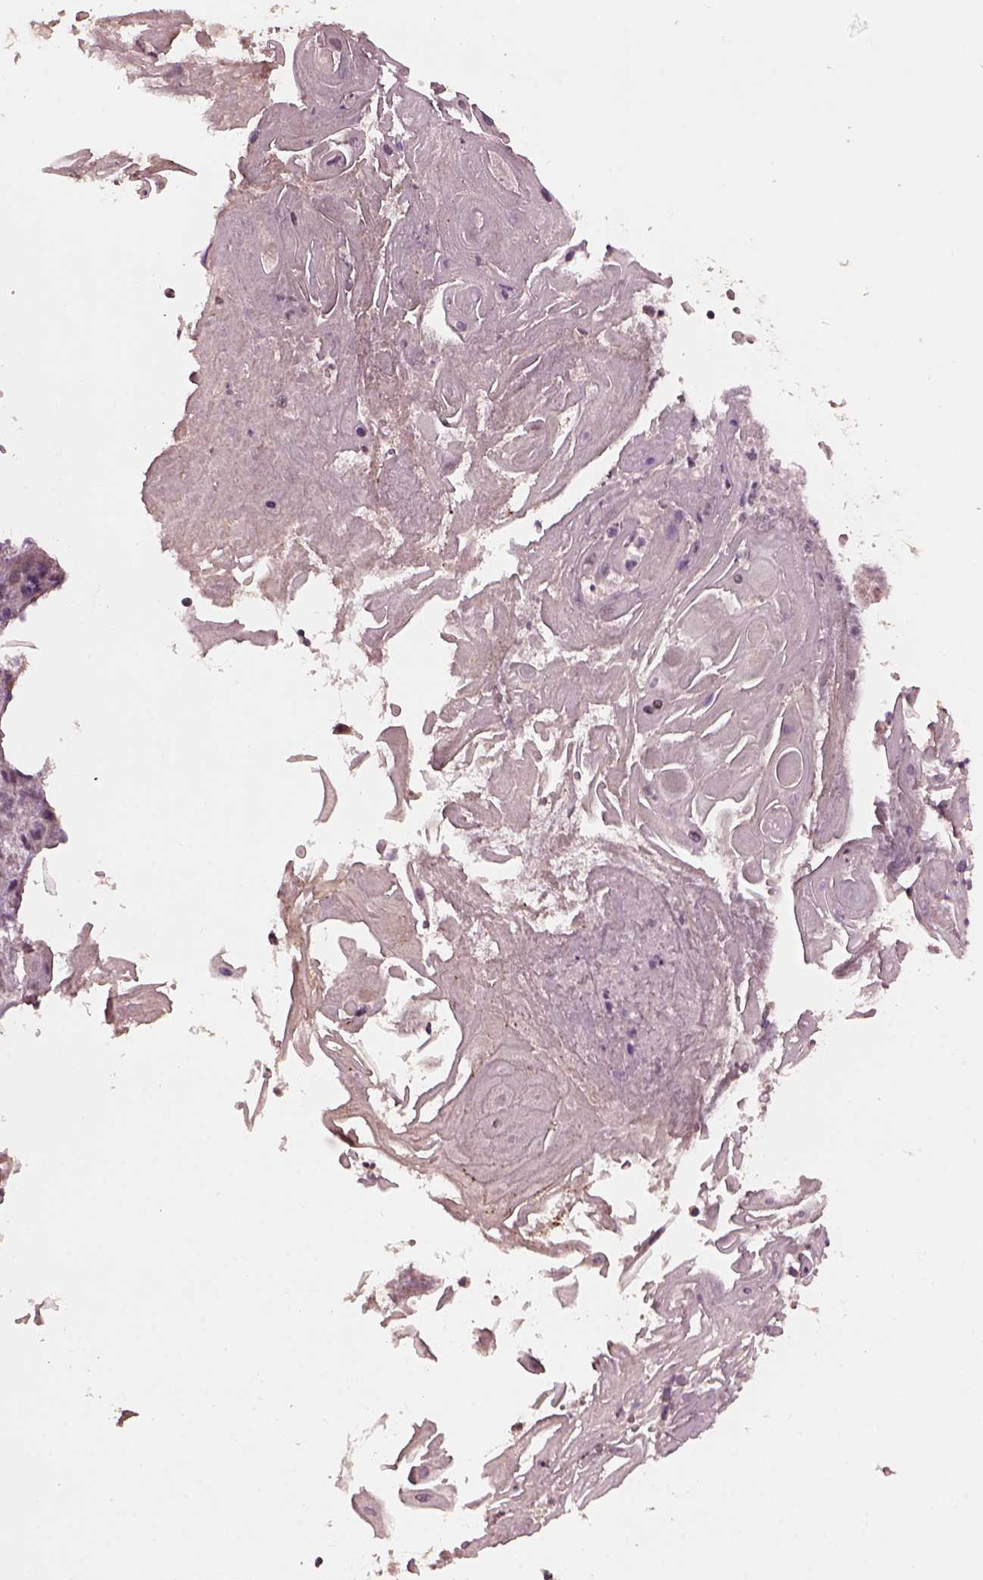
{"staining": {"intensity": "negative", "quantity": "none", "location": "none"}, "tissue": "skin cancer", "cell_type": "Tumor cells", "image_type": "cancer", "snomed": [{"axis": "morphology", "description": "Squamous cell carcinoma, NOS"}, {"axis": "topography", "description": "Skin"}], "caption": "Photomicrograph shows no protein staining in tumor cells of skin squamous cell carcinoma tissue. The staining was performed using DAB (3,3'-diaminobenzidine) to visualize the protein expression in brown, while the nuclei were stained in blue with hematoxylin (Magnification: 20x).", "gene": "IL18RAP", "patient": {"sex": "male", "age": 62}}